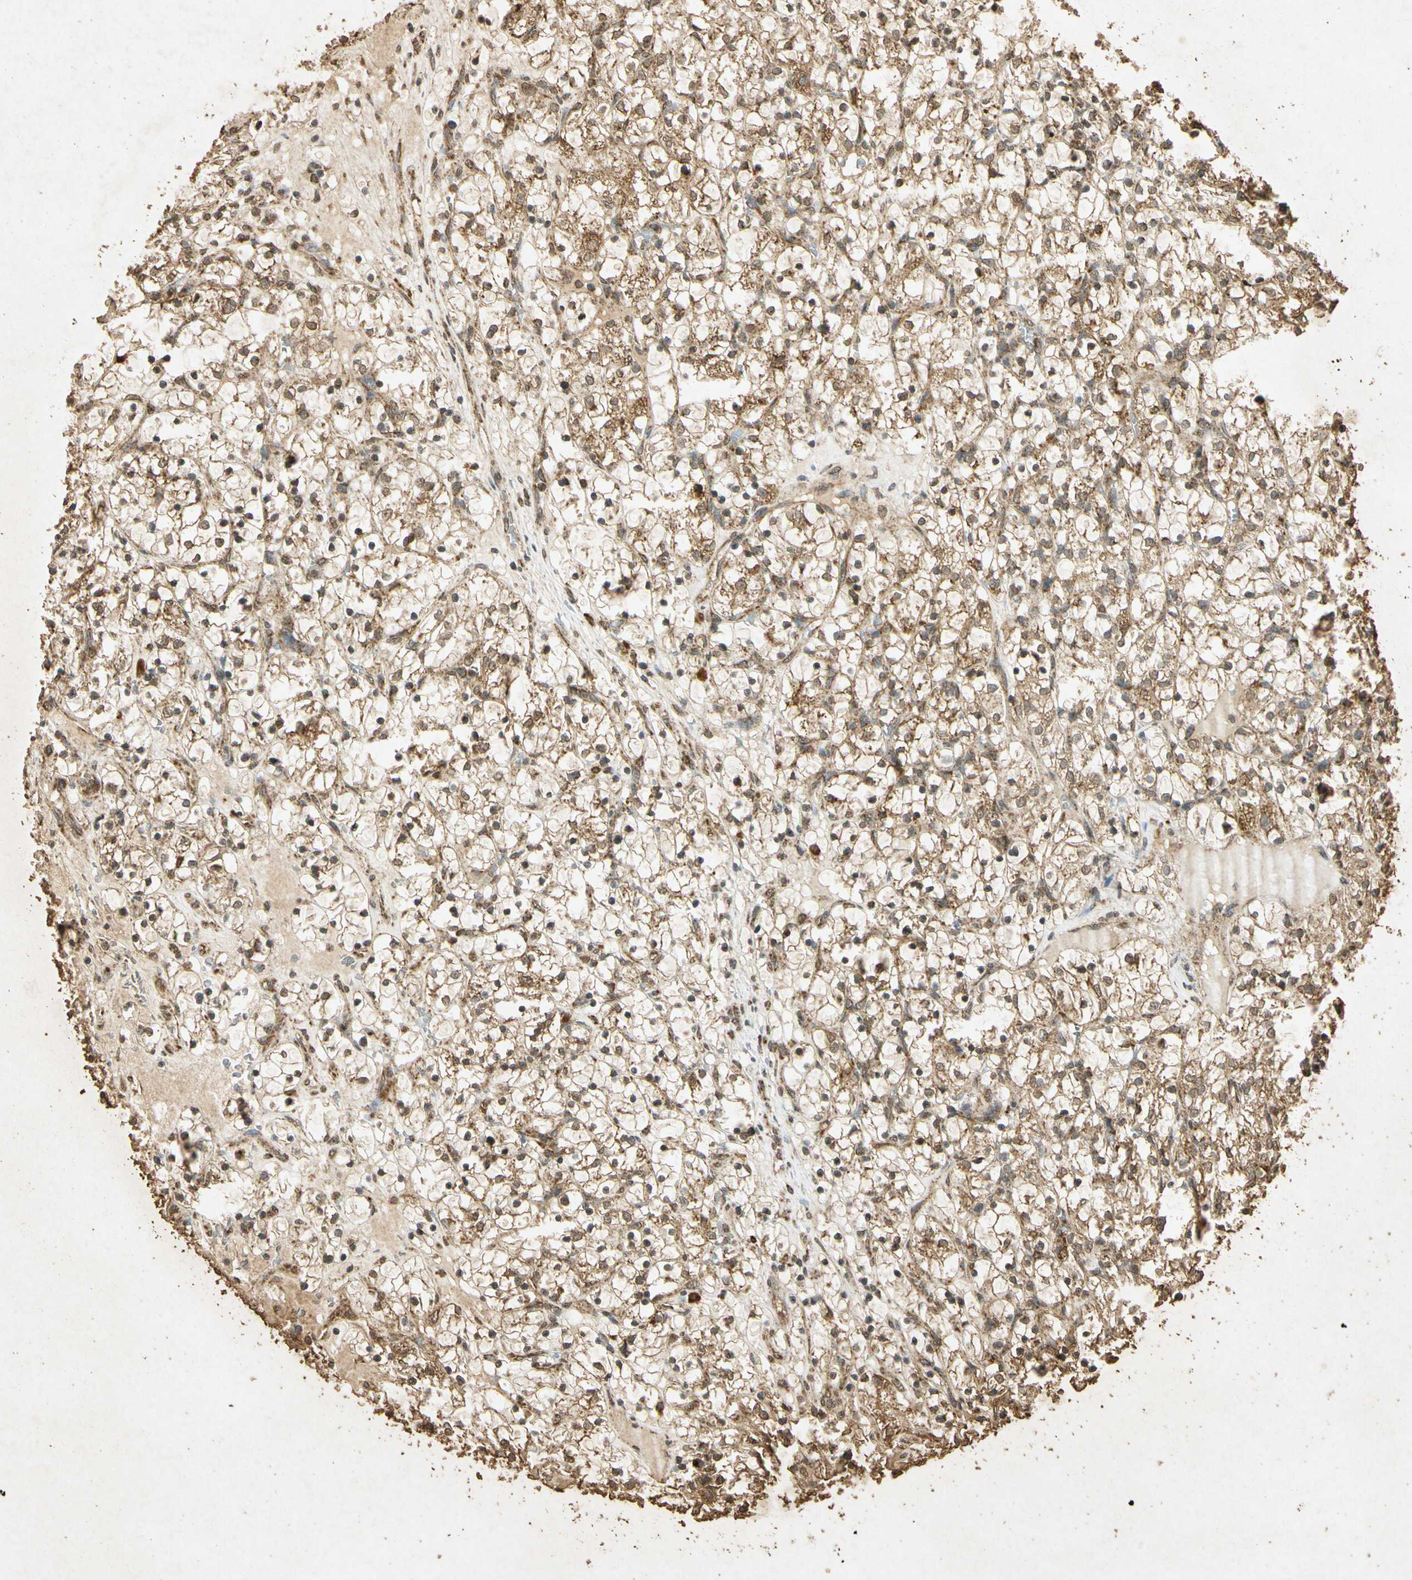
{"staining": {"intensity": "moderate", "quantity": ">75%", "location": "cytoplasmic/membranous"}, "tissue": "renal cancer", "cell_type": "Tumor cells", "image_type": "cancer", "snomed": [{"axis": "morphology", "description": "Adenocarcinoma, NOS"}, {"axis": "topography", "description": "Kidney"}], "caption": "Brown immunohistochemical staining in human renal cancer (adenocarcinoma) exhibits moderate cytoplasmic/membranous expression in approximately >75% of tumor cells. The protein is shown in brown color, while the nuclei are stained blue.", "gene": "PRDX3", "patient": {"sex": "female", "age": 69}}